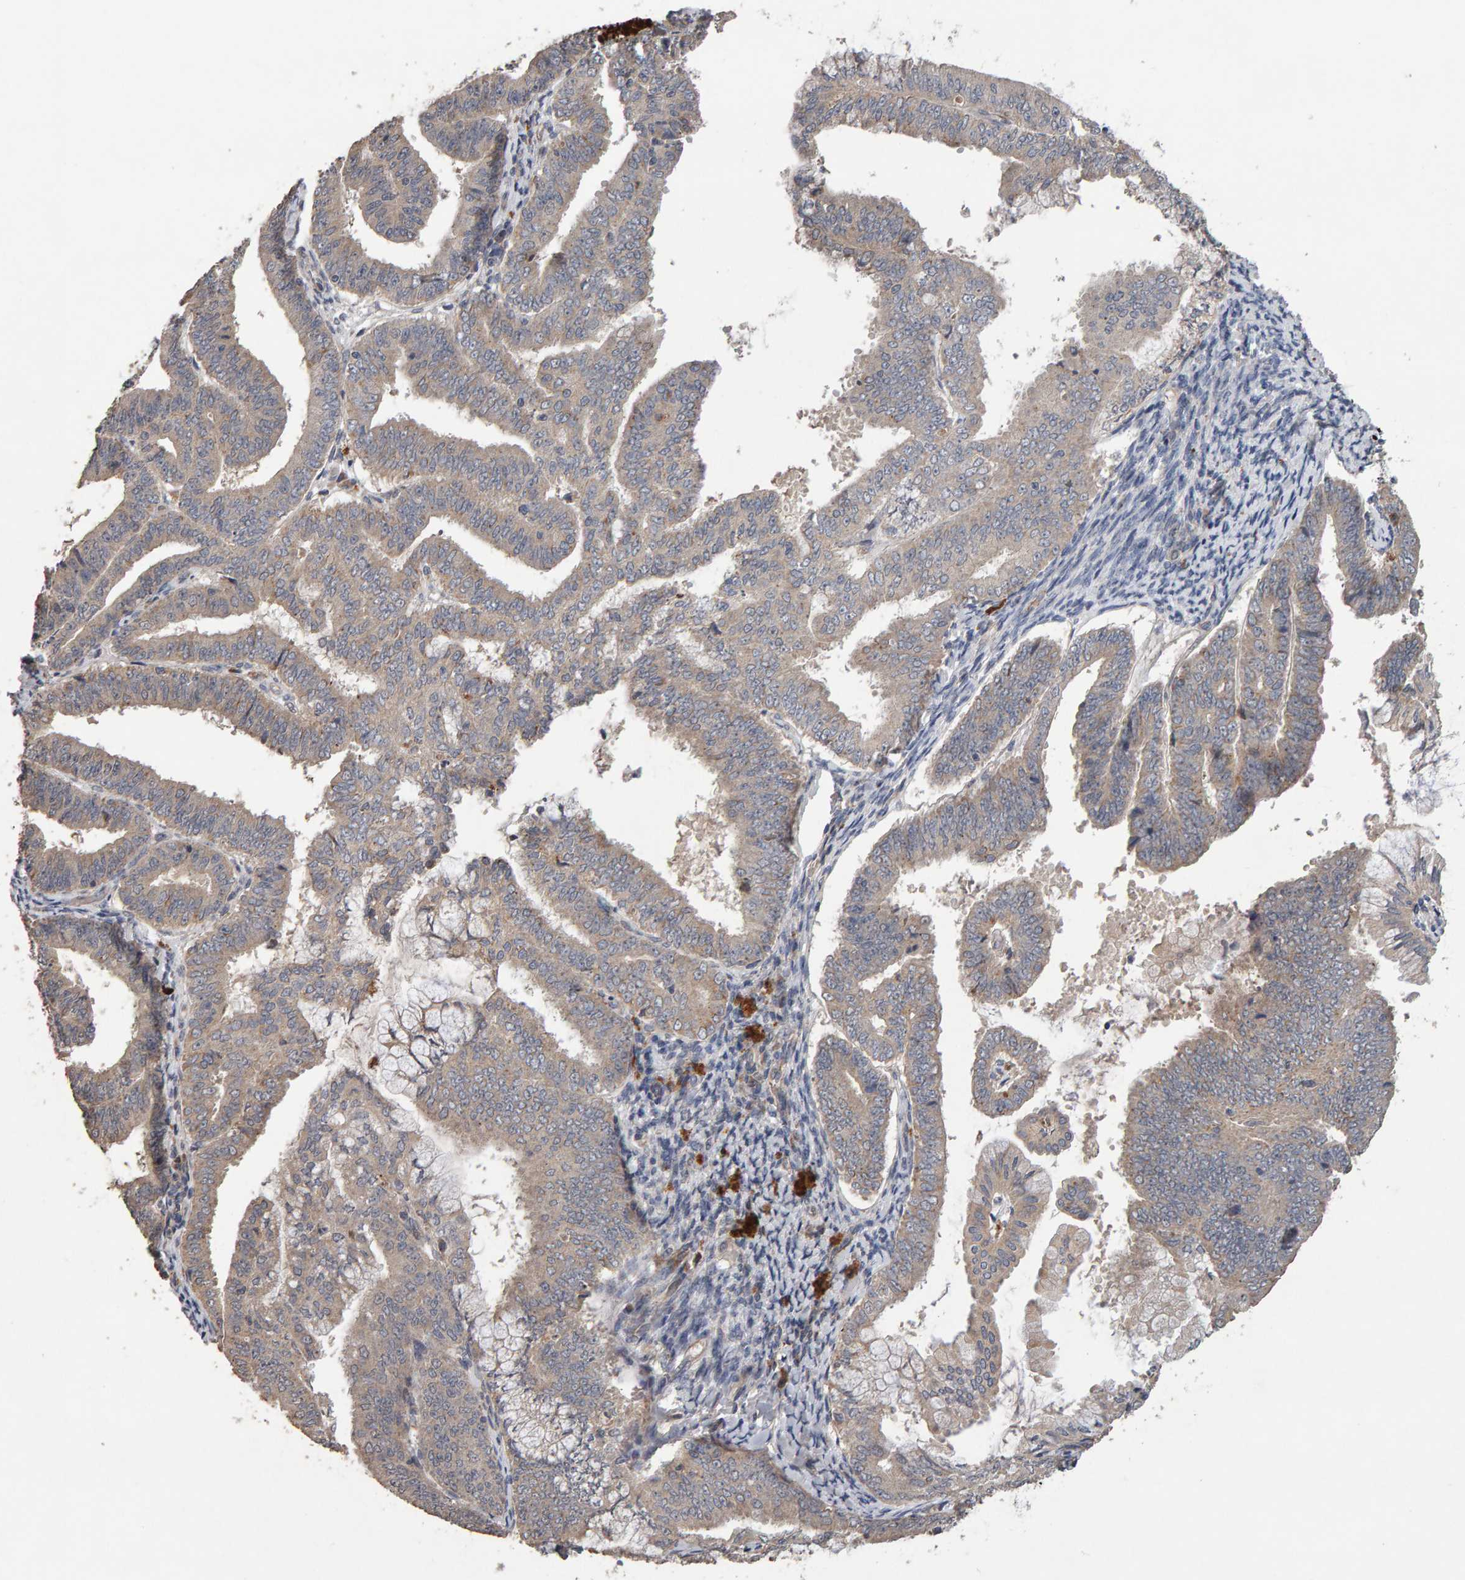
{"staining": {"intensity": "weak", "quantity": "<25%", "location": "cytoplasmic/membranous"}, "tissue": "endometrial cancer", "cell_type": "Tumor cells", "image_type": "cancer", "snomed": [{"axis": "morphology", "description": "Adenocarcinoma, NOS"}, {"axis": "topography", "description": "Endometrium"}], "caption": "A high-resolution histopathology image shows IHC staining of endometrial adenocarcinoma, which shows no significant staining in tumor cells.", "gene": "COASY", "patient": {"sex": "female", "age": 63}}